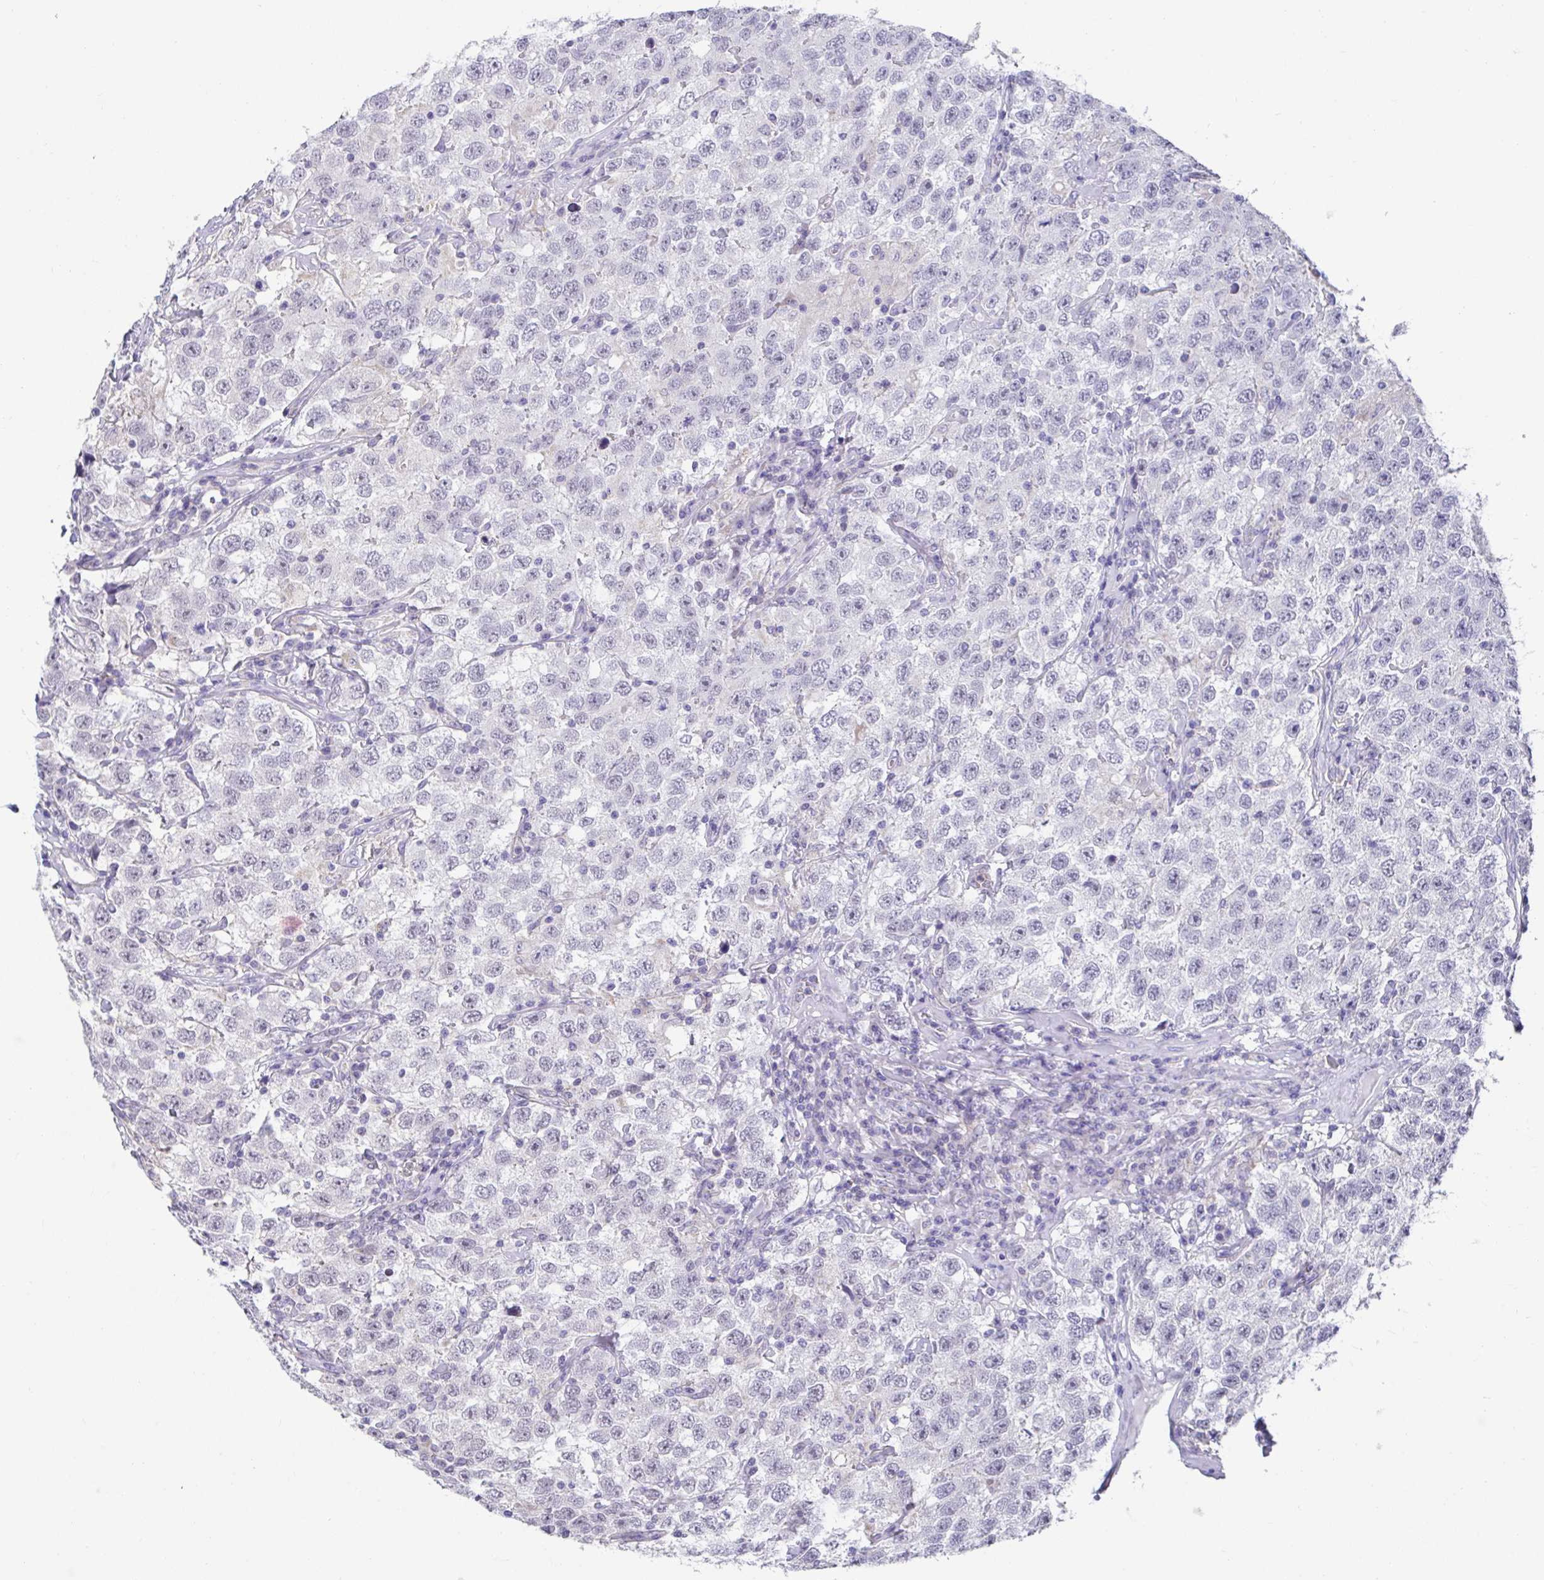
{"staining": {"intensity": "negative", "quantity": "none", "location": "none"}, "tissue": "testis cancer", "cell_type": "Tumor cells", "image_type": "cancer", "snomed": [{"axis": "morphology", "description": "Seminoma, NOS"}, {"axis": "topography", "description": "Testis"}], "caption": "A photomicrograph of human testis seminoma is negative for staining in tumor cells. (DAB (3,3'-diaminobenzidine) immunohistochemistry (IHC) visualized using brightfield microscopy, high magnification).", "gene": "CXCR1", "patient": {"sex": "male", "age": 41}}